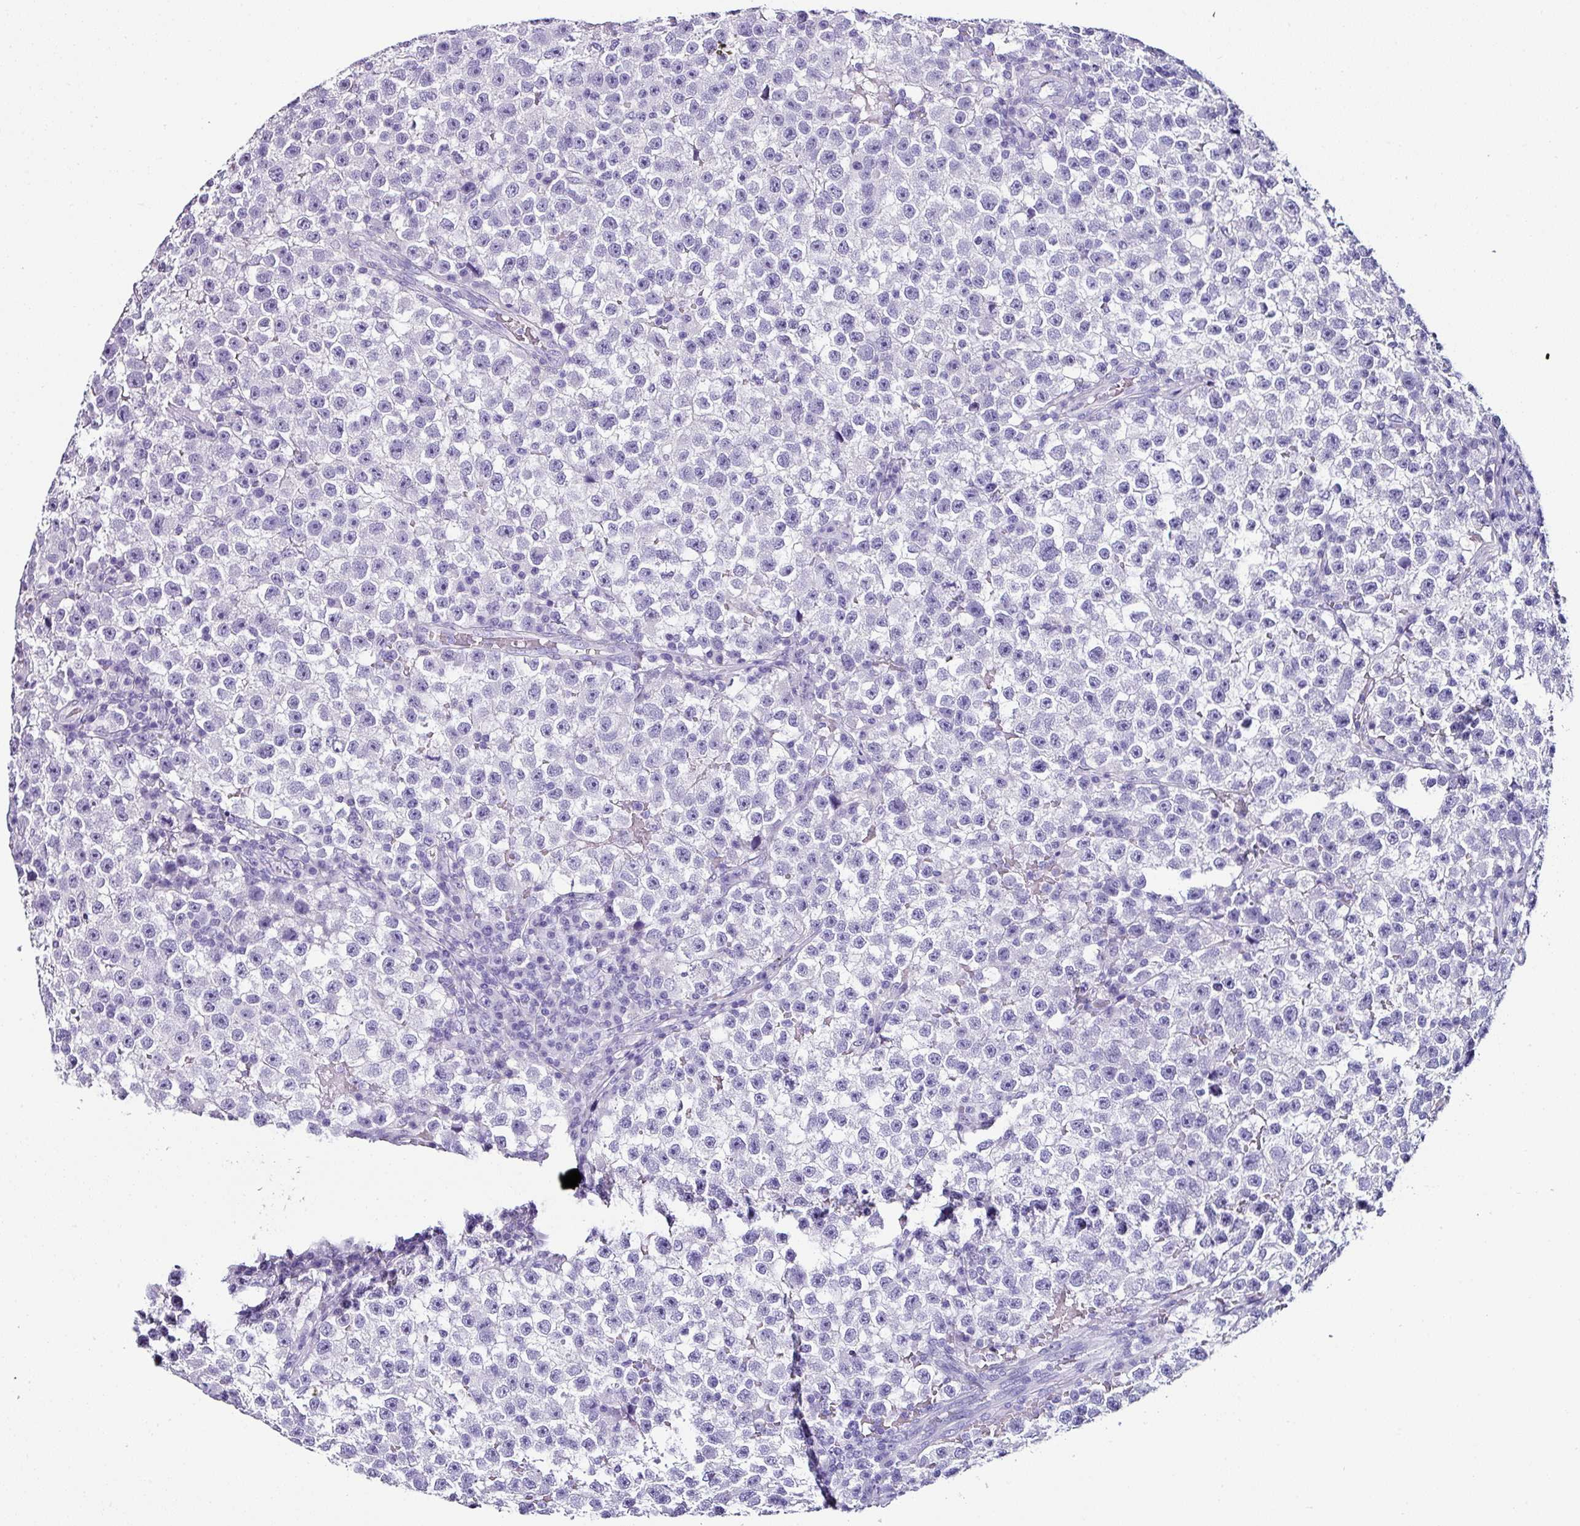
{"staining": {"intensity": "negative", "quantity": "none", "location": "none"}, "tissue": "testis cancer", "cell_type": "Tumor cells", "image_type": "cancer", "snomed": [{"axis": "morphology", "description": "Seminoma, NOS"}, {"axis": "topography", "description": "Testis"}], "caption": "Protein analysis of seminoma (testis) displays no significant positivity in tumor cells.", "gene": "NAPSA", "patient": {"sex": "male", "age": 22}}